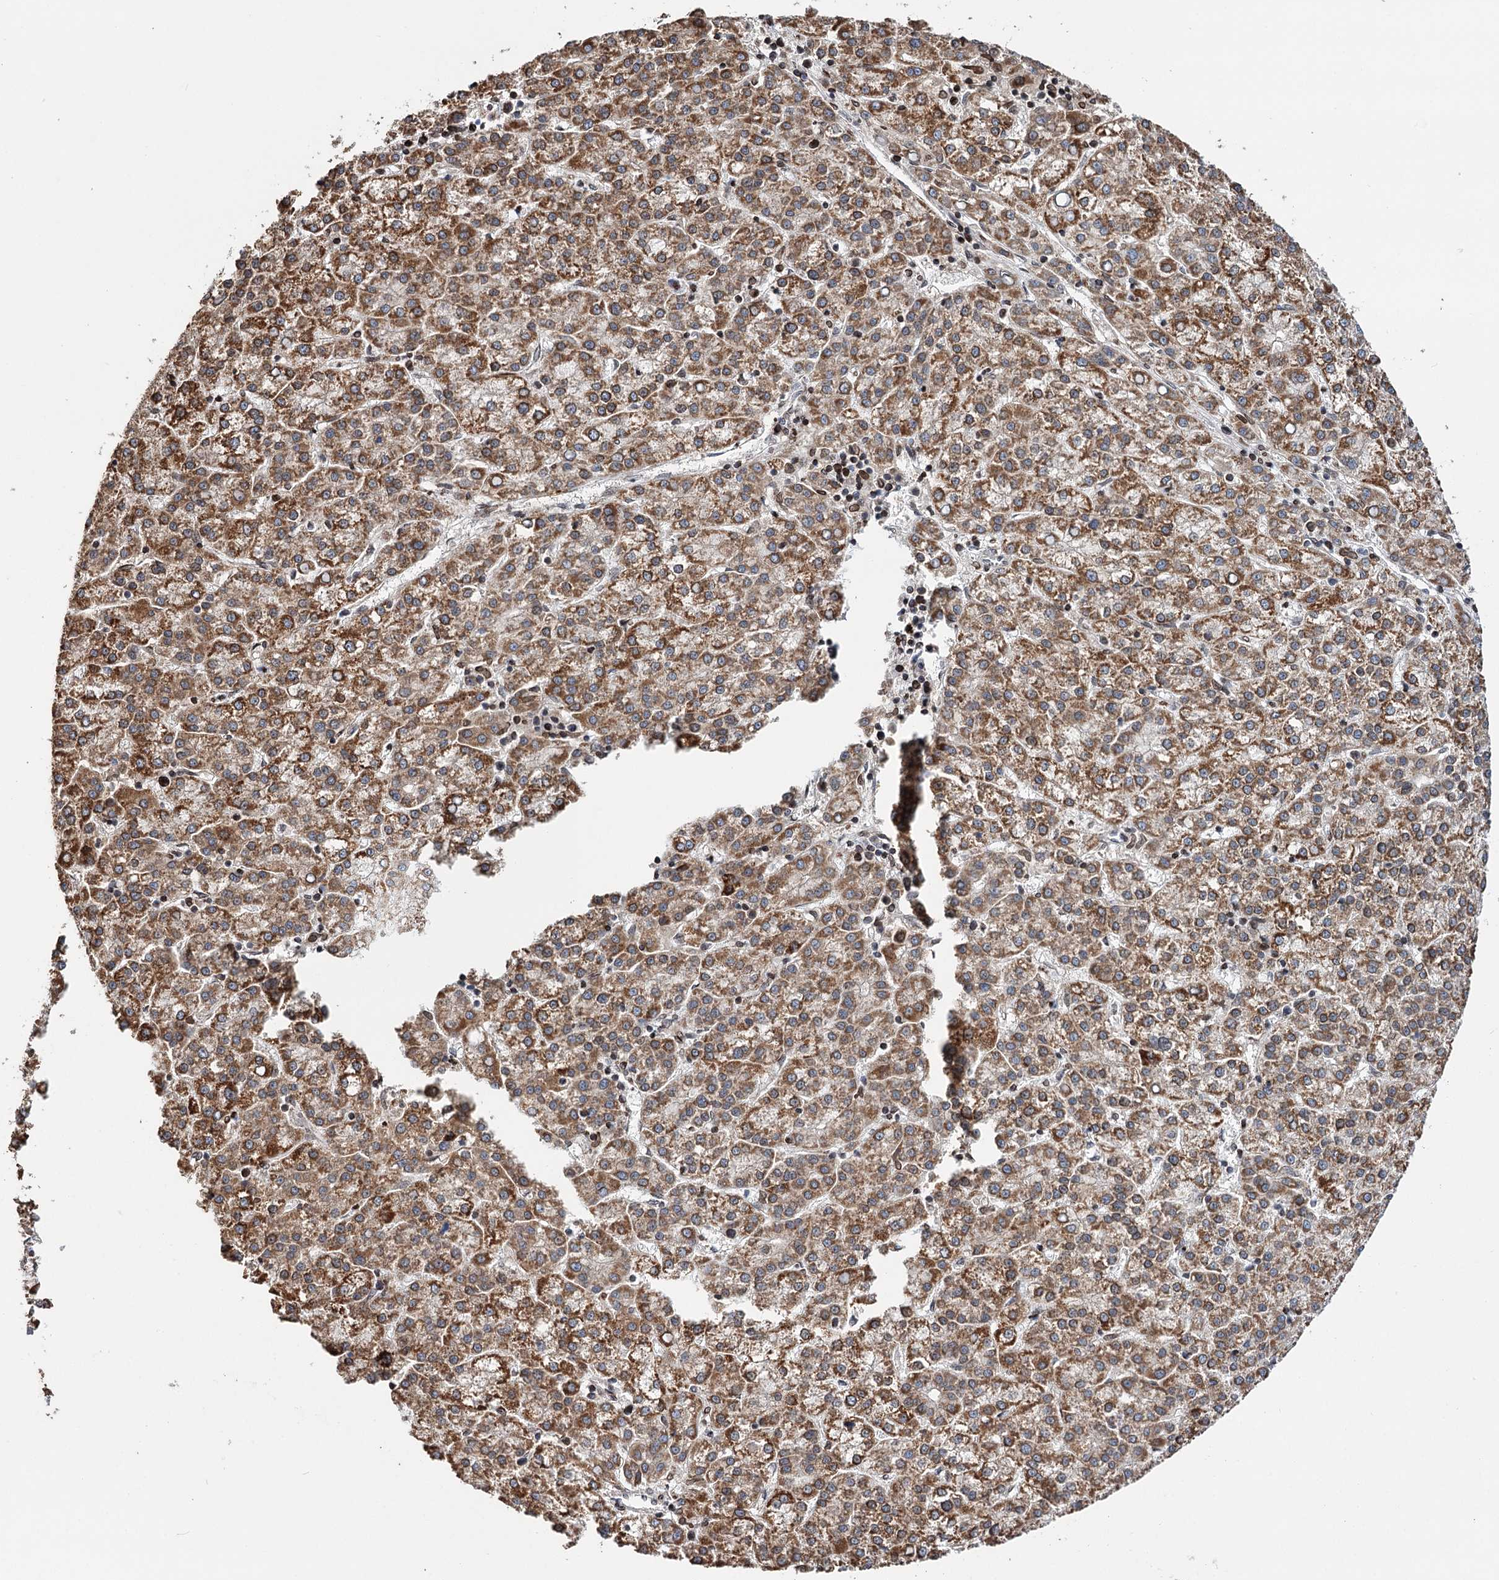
{"staining": {"intensity": "moderate", "quantity": ">75%", "location": "cytoplasmic/membranous"}, "tissue": "liver cancer", "cell_type": "Tumor cells", "image_type": "cancer", "snomed": [{"axis": "morphology", "description": "Carcinoma, Hepatocellular, NOS"}, {"axis": "topography", "description": "Liver"}], "caption": "Immunohistochemistry micrograph of neoplastic tissue: liver cancer stained using immunohistochemistry demonstrates medium levels of moderate protein expression localized specifically in the cytoplasmic/membranous of tumor cells, appearing as a cytoplasmic/membranous brown color.", "gene": "CFAP46", "patient": {"sex": "female", "age": 58}}